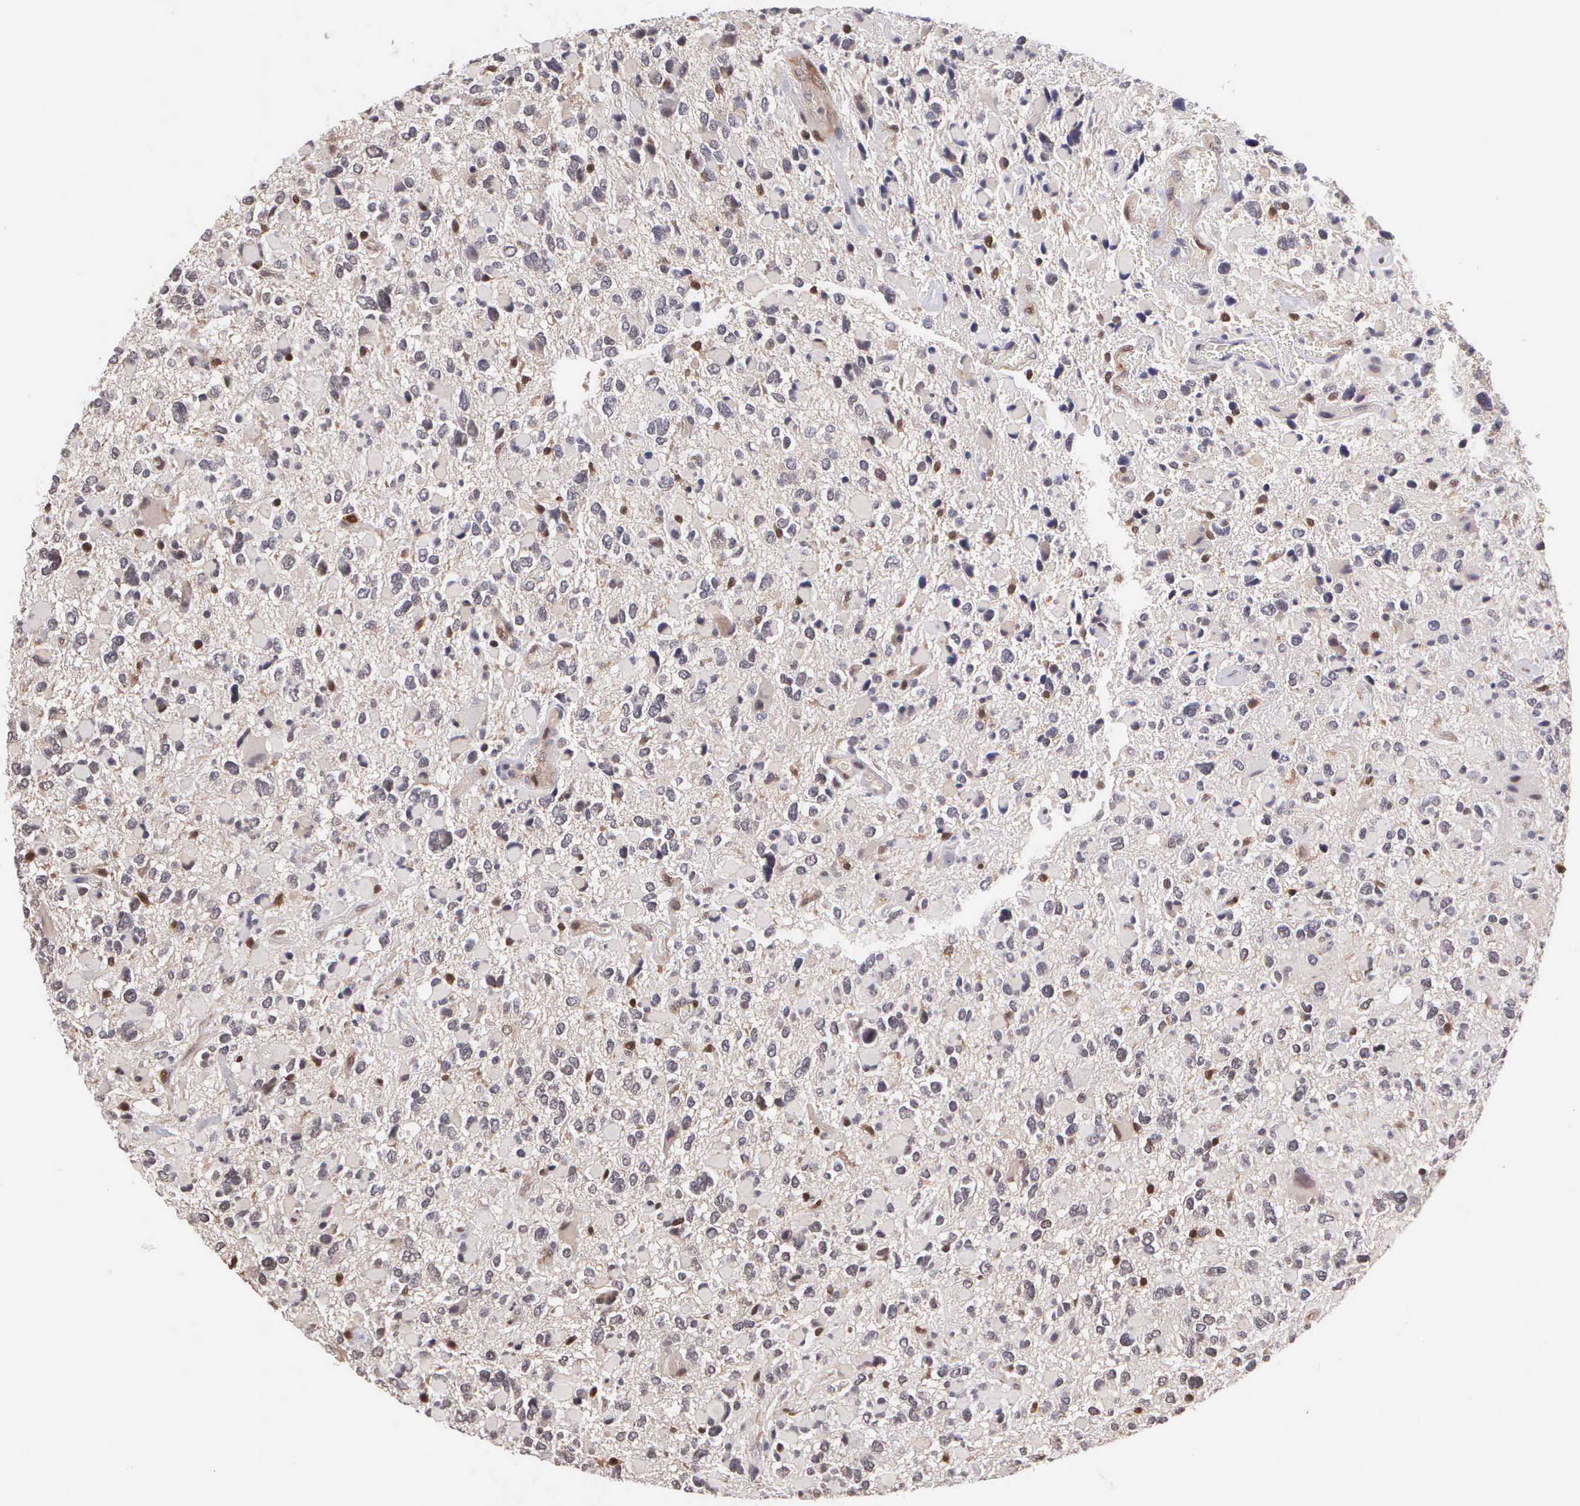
{"staining": {"intensity": "negative", "quantity": "none", "location": "none"}, "tissue": "glioma", "cell_type": "Tumor cells", "image_type": "cancer", "snomed": [{"axis": "morphology", "description": "Glioma, malignant, High grade"}, {"axis": "topography", "description": "Brain"}], "caption": "The immunohistochemistry (IHC) photomicrograph has no significant positivity in tumor cells of malignant high-grade glioma tissue.", "gene": "BID", "patient": {"sex": "female", "age": 37}}